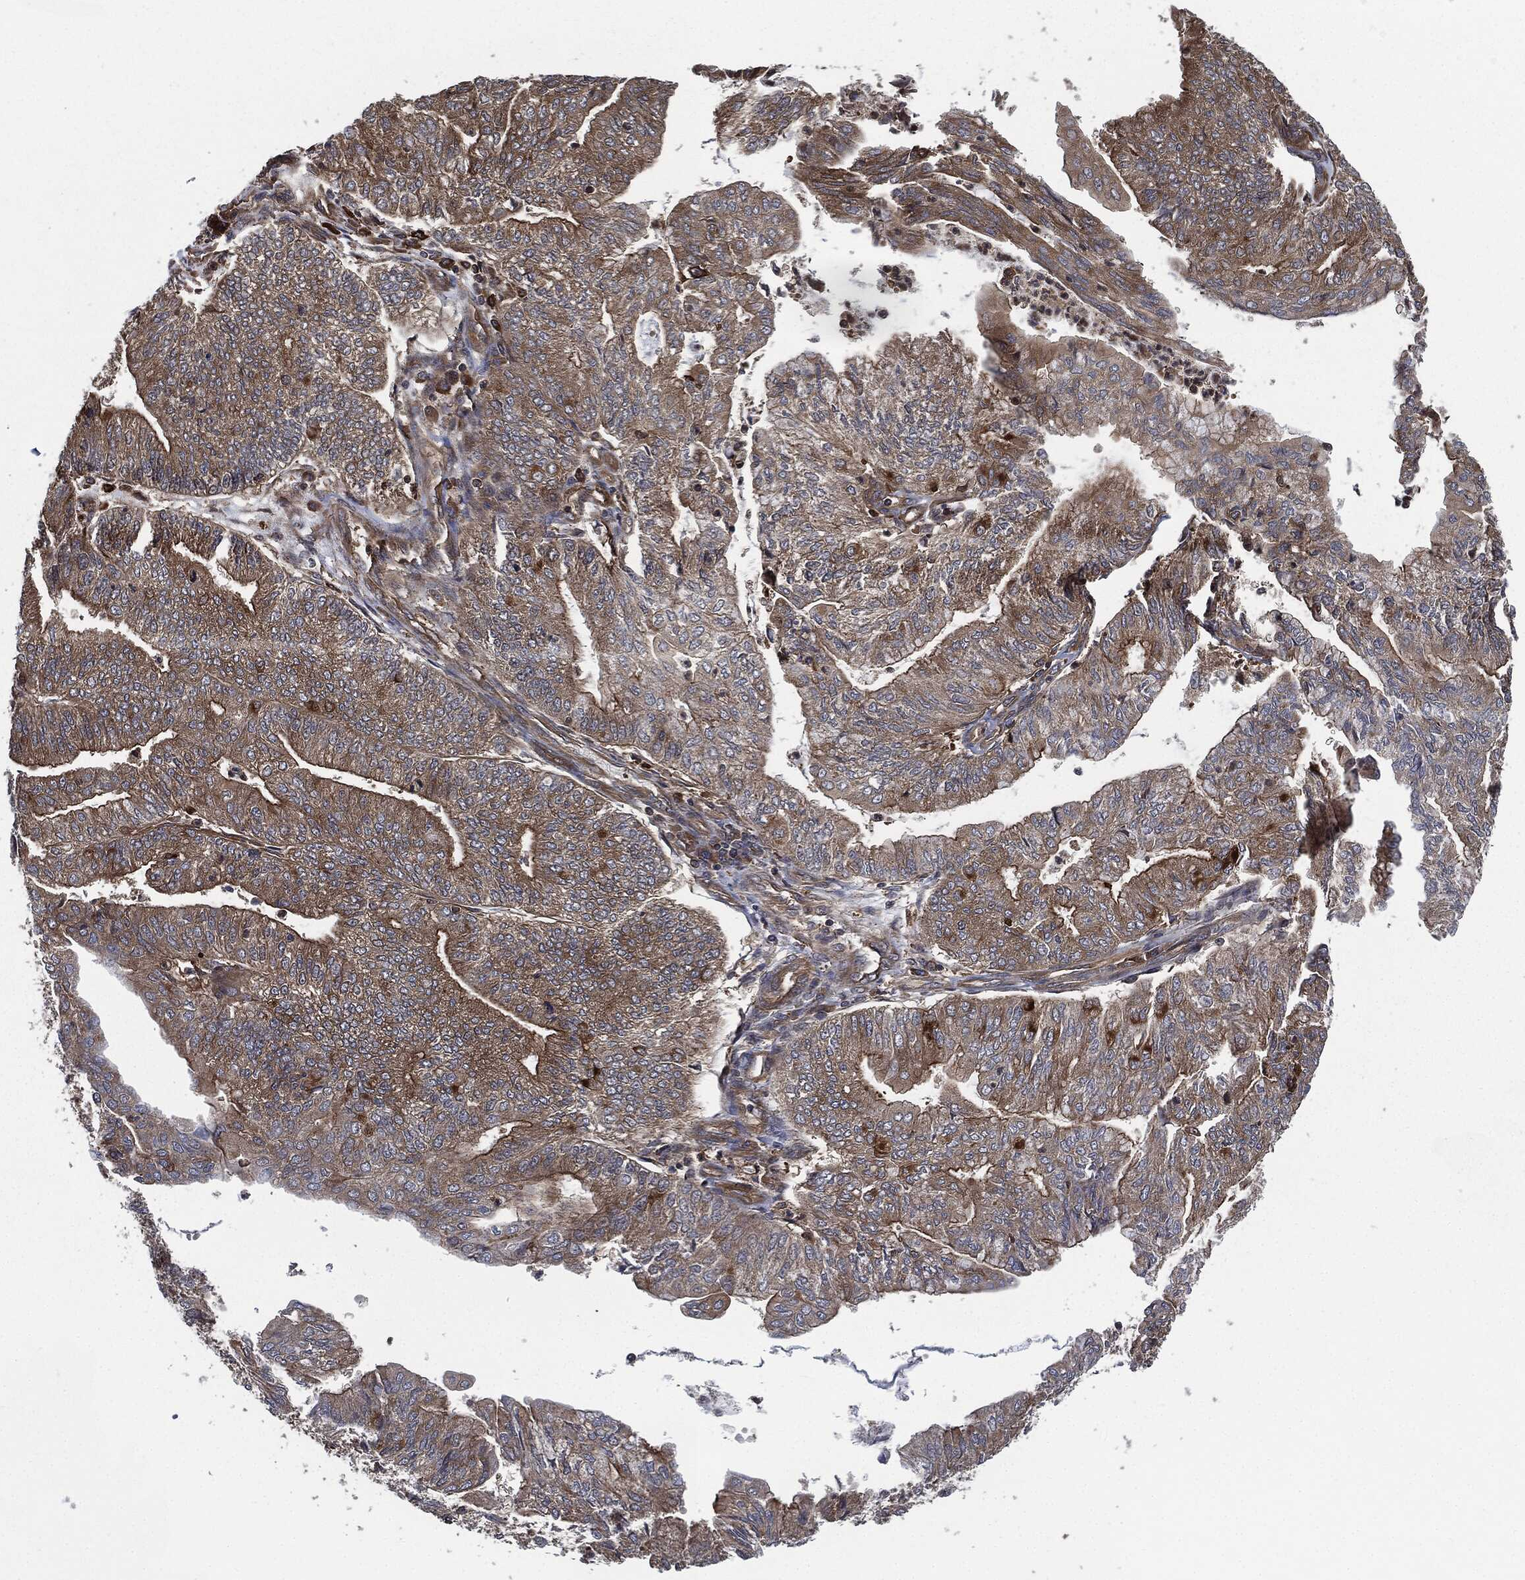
{"staining": {"intensity": "weak", "quantity": "25%-75%", "location": "cytoplasmic/membranous"}, "tissue": "endometrial cancer", "cell_type": "Tumor cells", "image_type": "cancer", "snomed": [{"axis": "morphology", "description": "Adenocarcinoma, NOS"}, {"axis": "topography", "description": "Endometrium"}], "caption": "An image of human endometrial cancer (adenocarcinoma) stained for a protein displays weak cytoplasmic/membranous brown staining in tumor cells. The staining was performed using DAB to visualize the protein expression in brown, while the nuclei were stained in blue with hematoxylin (Magnification: 20x).", "gene": "RAP1GDS1", "patient": {"sex": "female", "age": 59}}